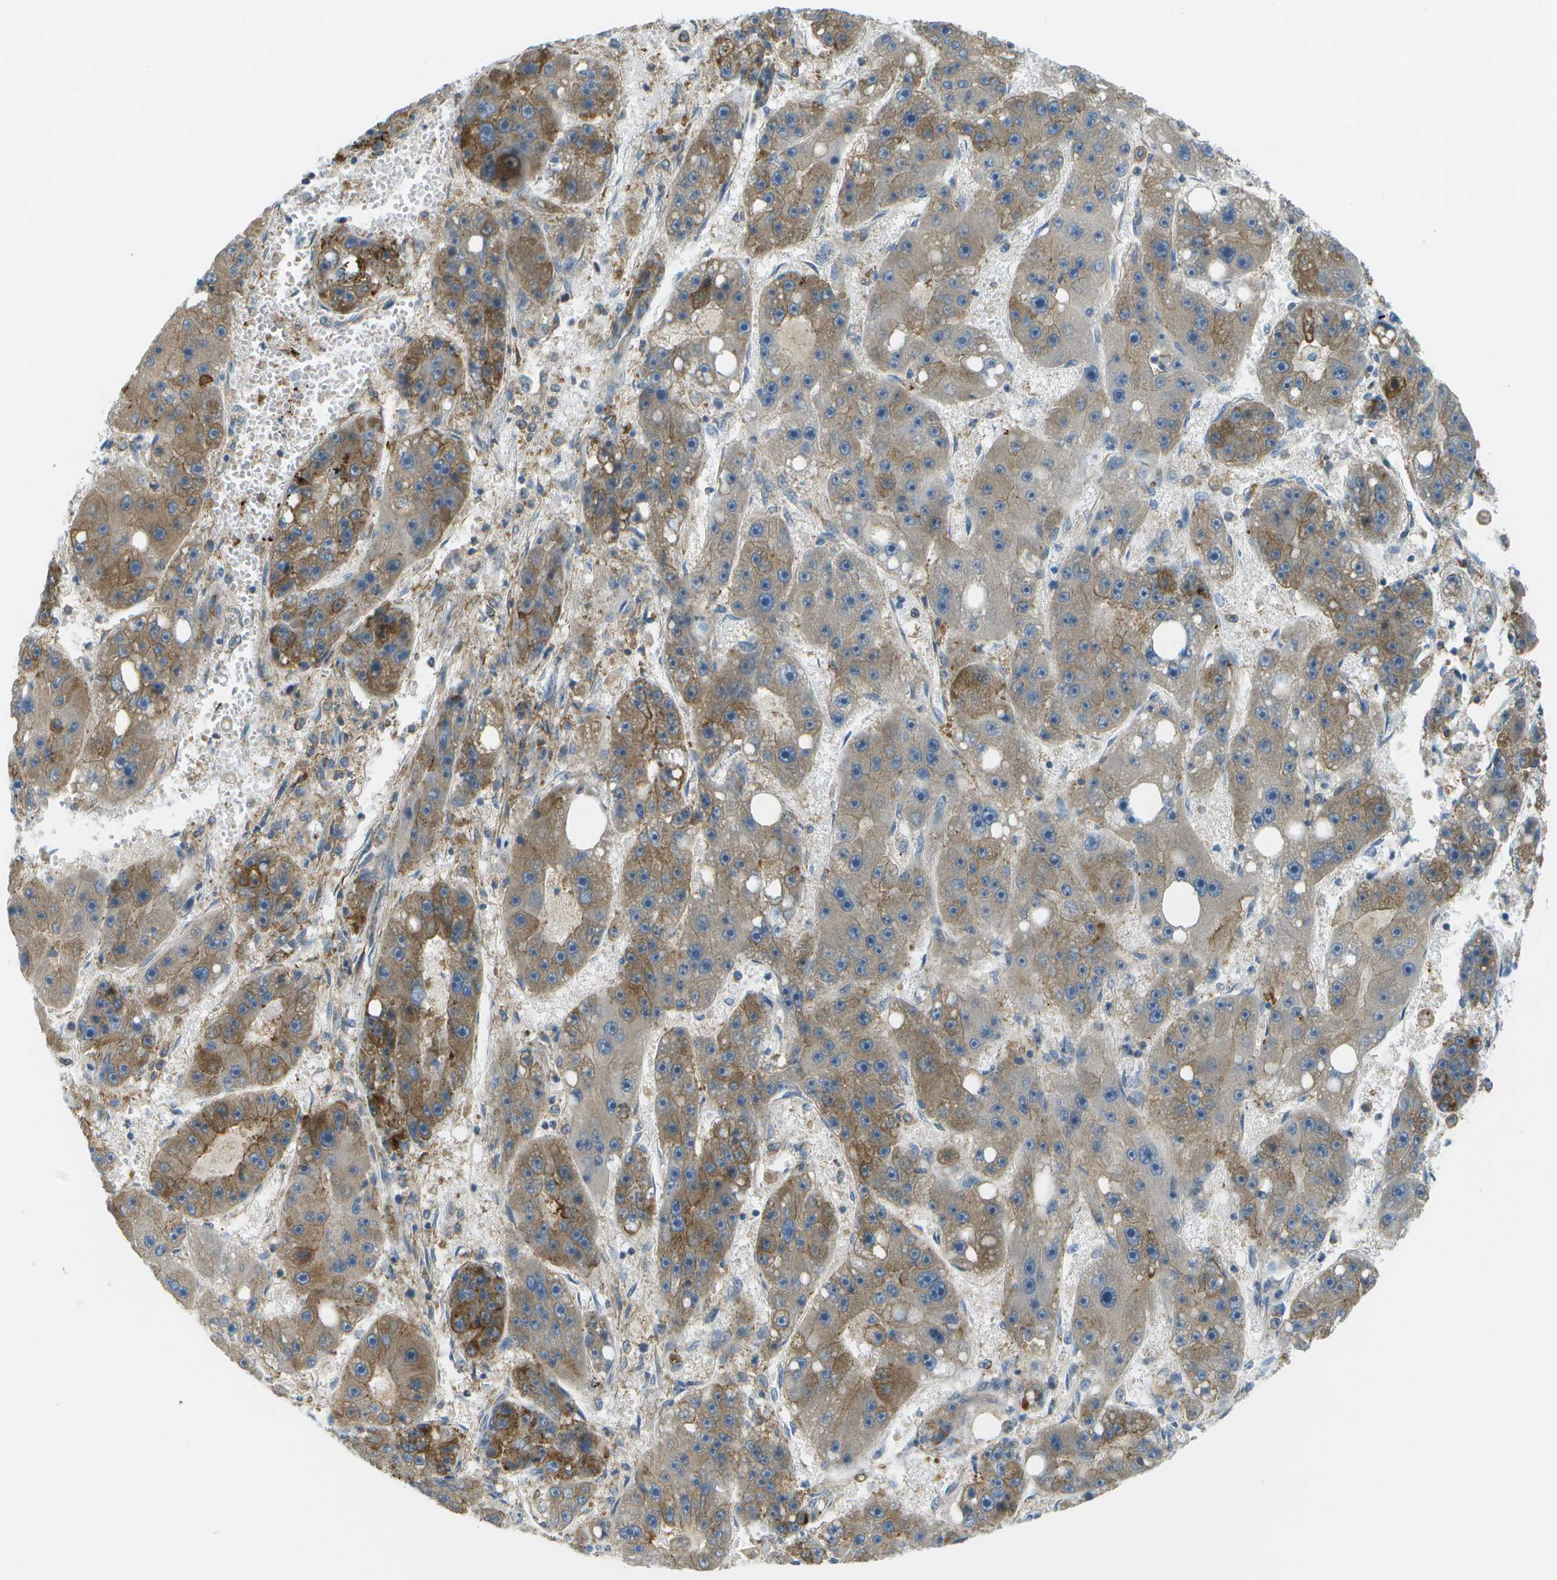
{"staining": {"intensity": "moderate", "quantity": "25%-75%", "location": "cytoplasmic/membranous"}, "tissue": "liver cancer", "cell_type": "Tumor cells", "image_type": "cancer", "snomed": [{"axis": "morphology", "description": "Carcinoma, Hepatocellular, NOS"}, {"axis": "topography", "description": "Liver"}], "caption": "Protein staining demonstrates moderate cytoplasmic/membranous staining in about 25%-75% of tumor cells in liver cancer (hepatocellular carcinoma). (DAB = brown stain, brightfield microscopy at high magnification).", "gene": "WNK2", "patient": {"sex": "female", "age": 61}}